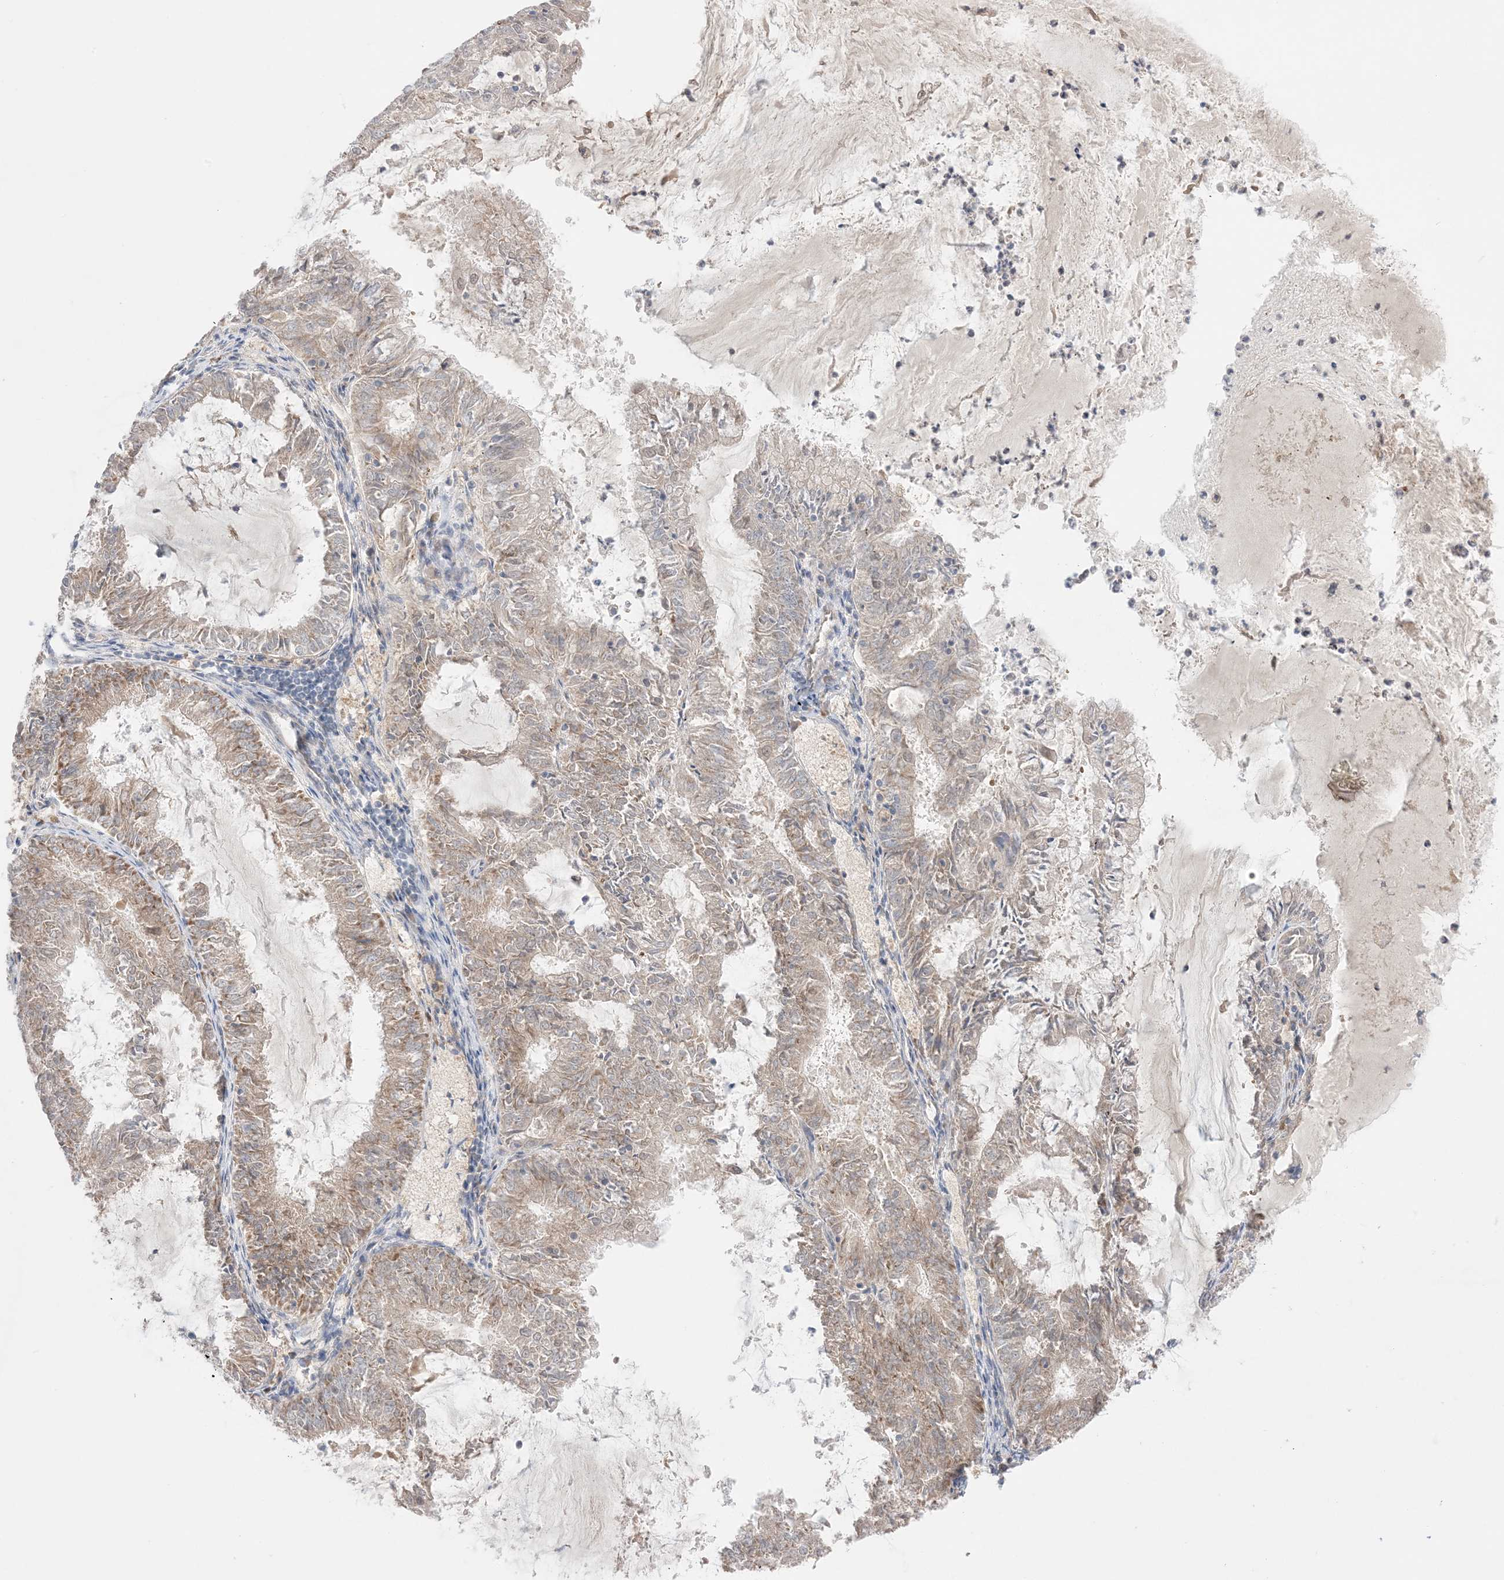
{"staining": {"intensity": "weak", "quantity": "25%-75%", "location": "cytoplasmic/membranous"}, "tissue": "endometrial cancer", "cell_type": "Tumor cells", "image_type": "cancer", "snomed": [{"axis": "morphology", "description": "Adenocarcinoma, NOS"}, {"axis": "topography", "description": "Endometrium"}], "caption": "Immunohistochemistry image of endometrial adenocarcinoma stained for a protein (brown), which exhibits low levels of weak cytoplasmic/membranous positivity in approximately 25%-75% of tumor cells.", "gene": "MMGT1", "patient": {"sex": "female", "age": 57}}